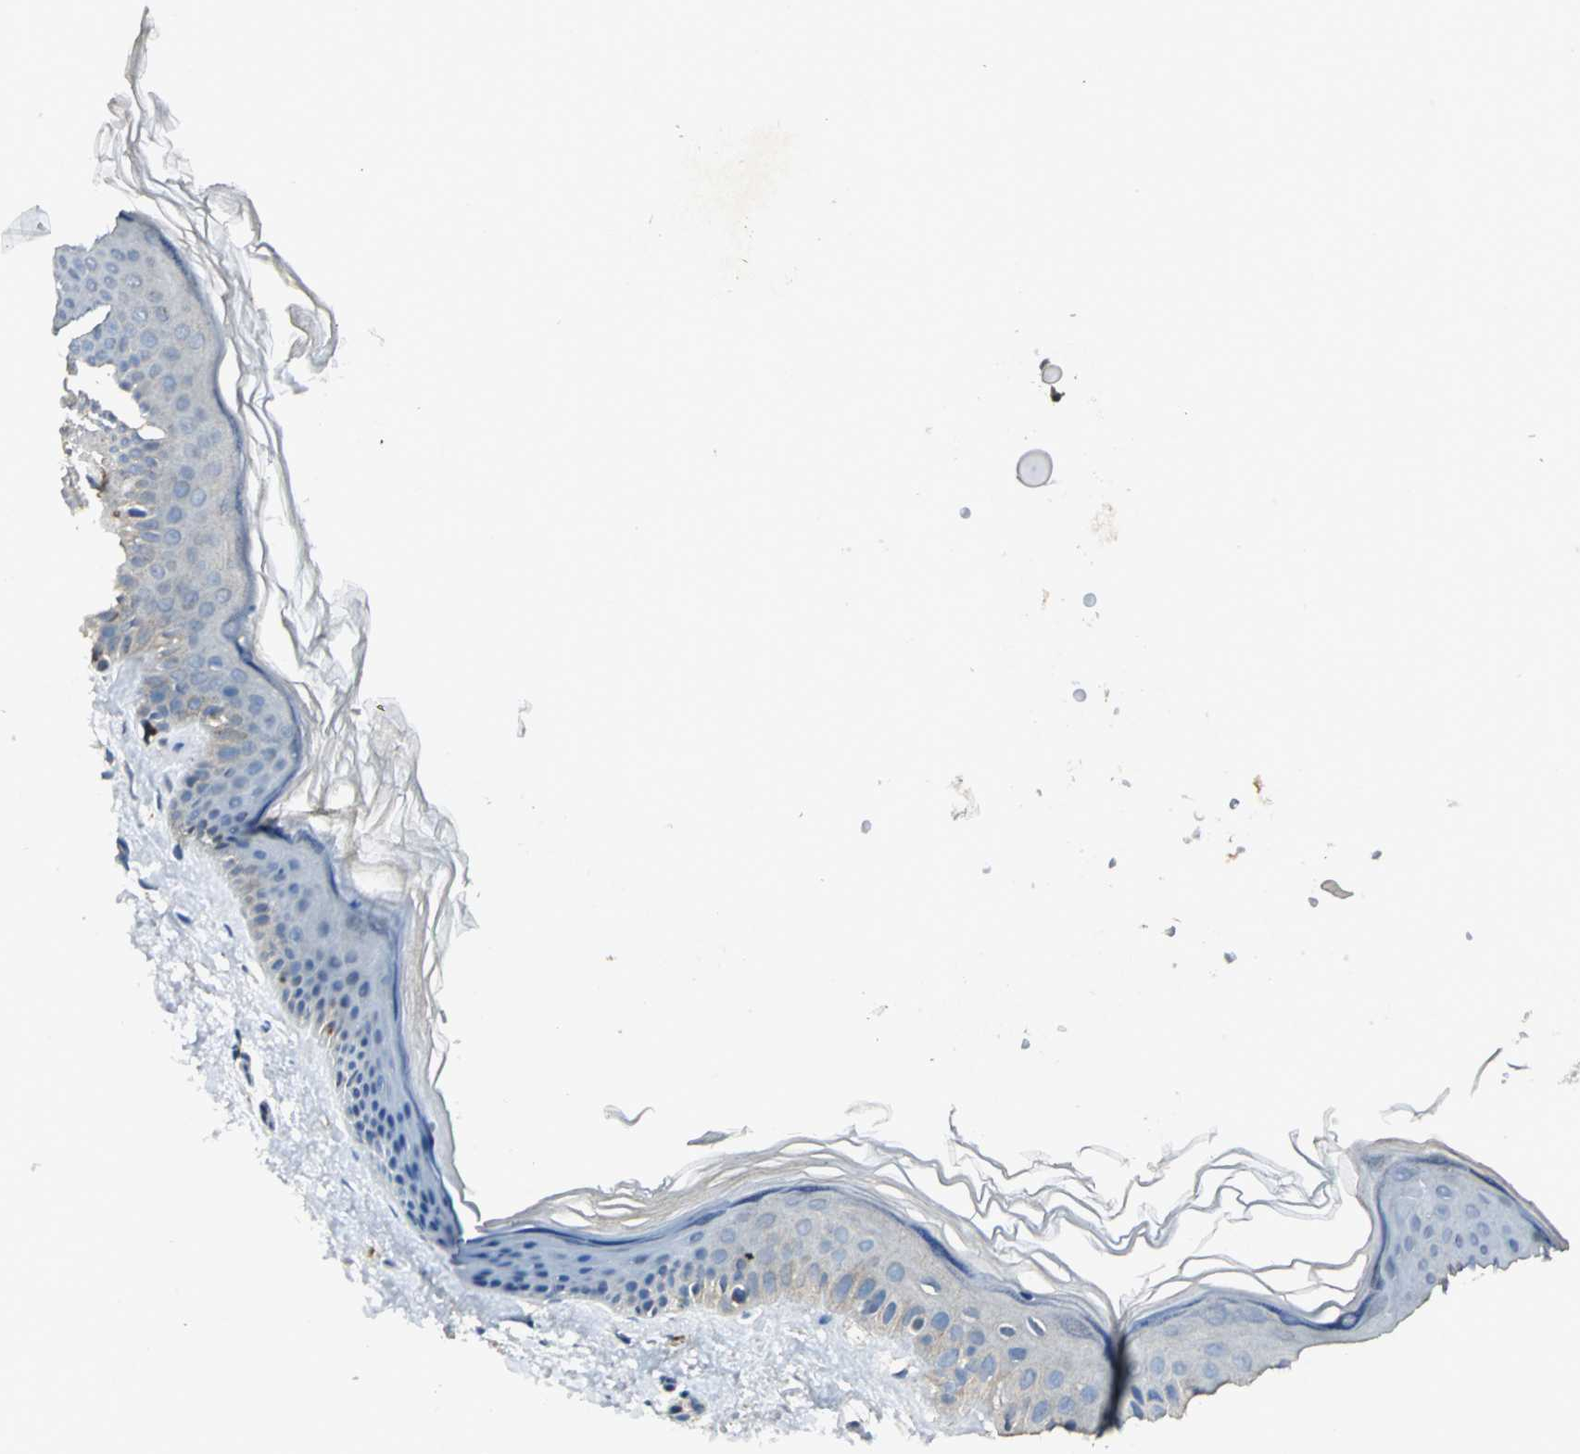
{"staining": {"intensity": "negative", "quantity": "none", "location": "none"}, "tissue": "skin", "cell_type": "Fibroblasts", "image_type": "normal", "snomed": [{"axis": "morphology", "description": "Normal tissue, NOS"}, {"axis": "topography", "description": "Skin"}], "caption": "The photomicrograph shows no significant expression in fibroblasts of skin.", "gene": "PROC", "patient": {"sex": "female", "age": 56}}